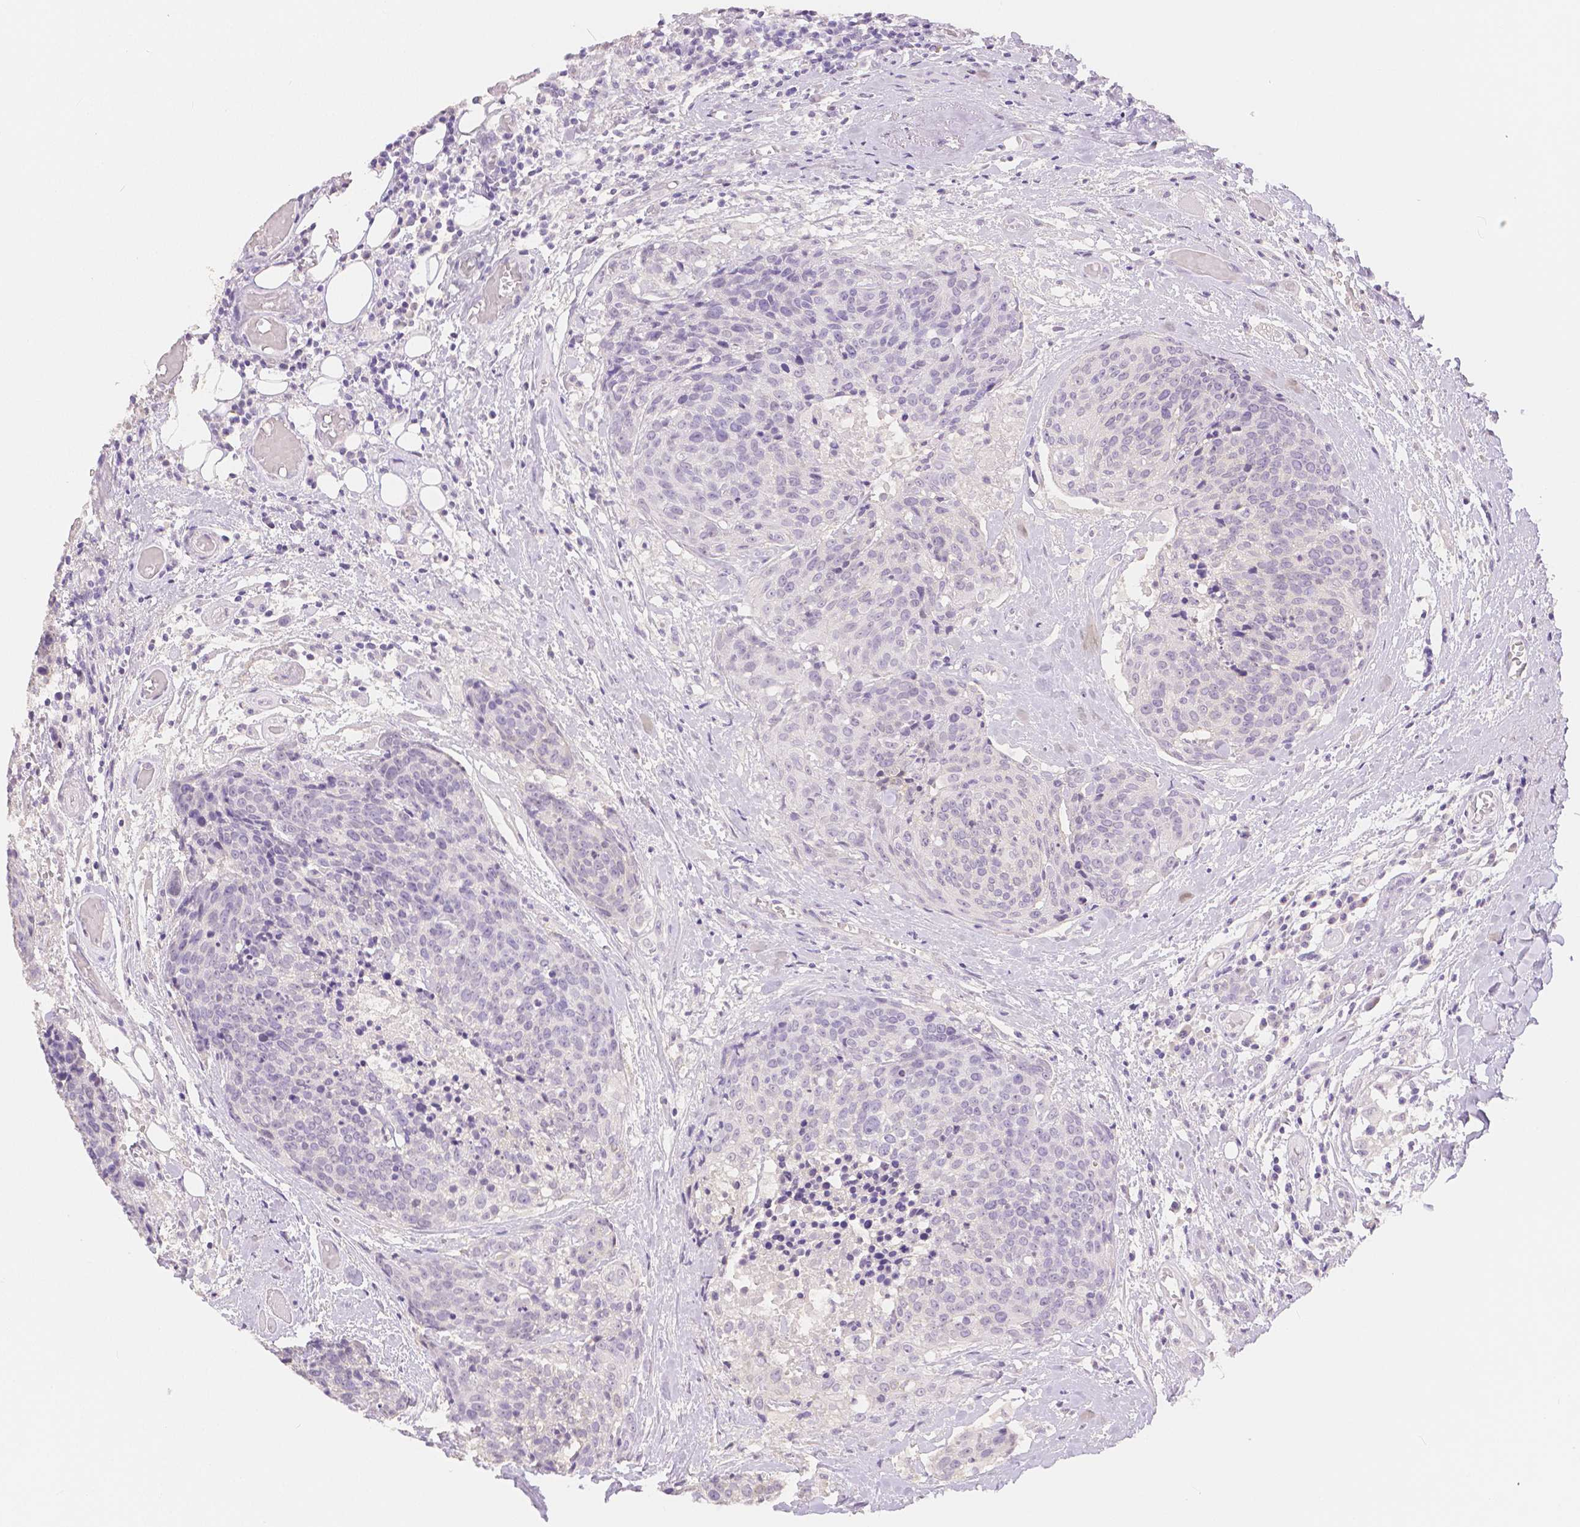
{"staining": {"intensity": "negative", "quantity": "none", "location": "none"}, "tissue": "head and neck cancer", "cell_type": "Tumor cells", "image_type": "cancer", "snomed": [{"axis": "morphology", "description": "Squamous cell carcinoma, NOS"}, {"axis": "topography", "description": "Oral tissue"}, {"axis": "topography", "description": "Head-Neck"}], "caption": "An immunohistochemistry (IHC) image of head and neck squamous cell carcinoma is shown. There is no staining in tumor cells of head and neck squamous cell carcinoma.", "gene": "OCLN", "patient": {"sex": "male", "age": 64}}